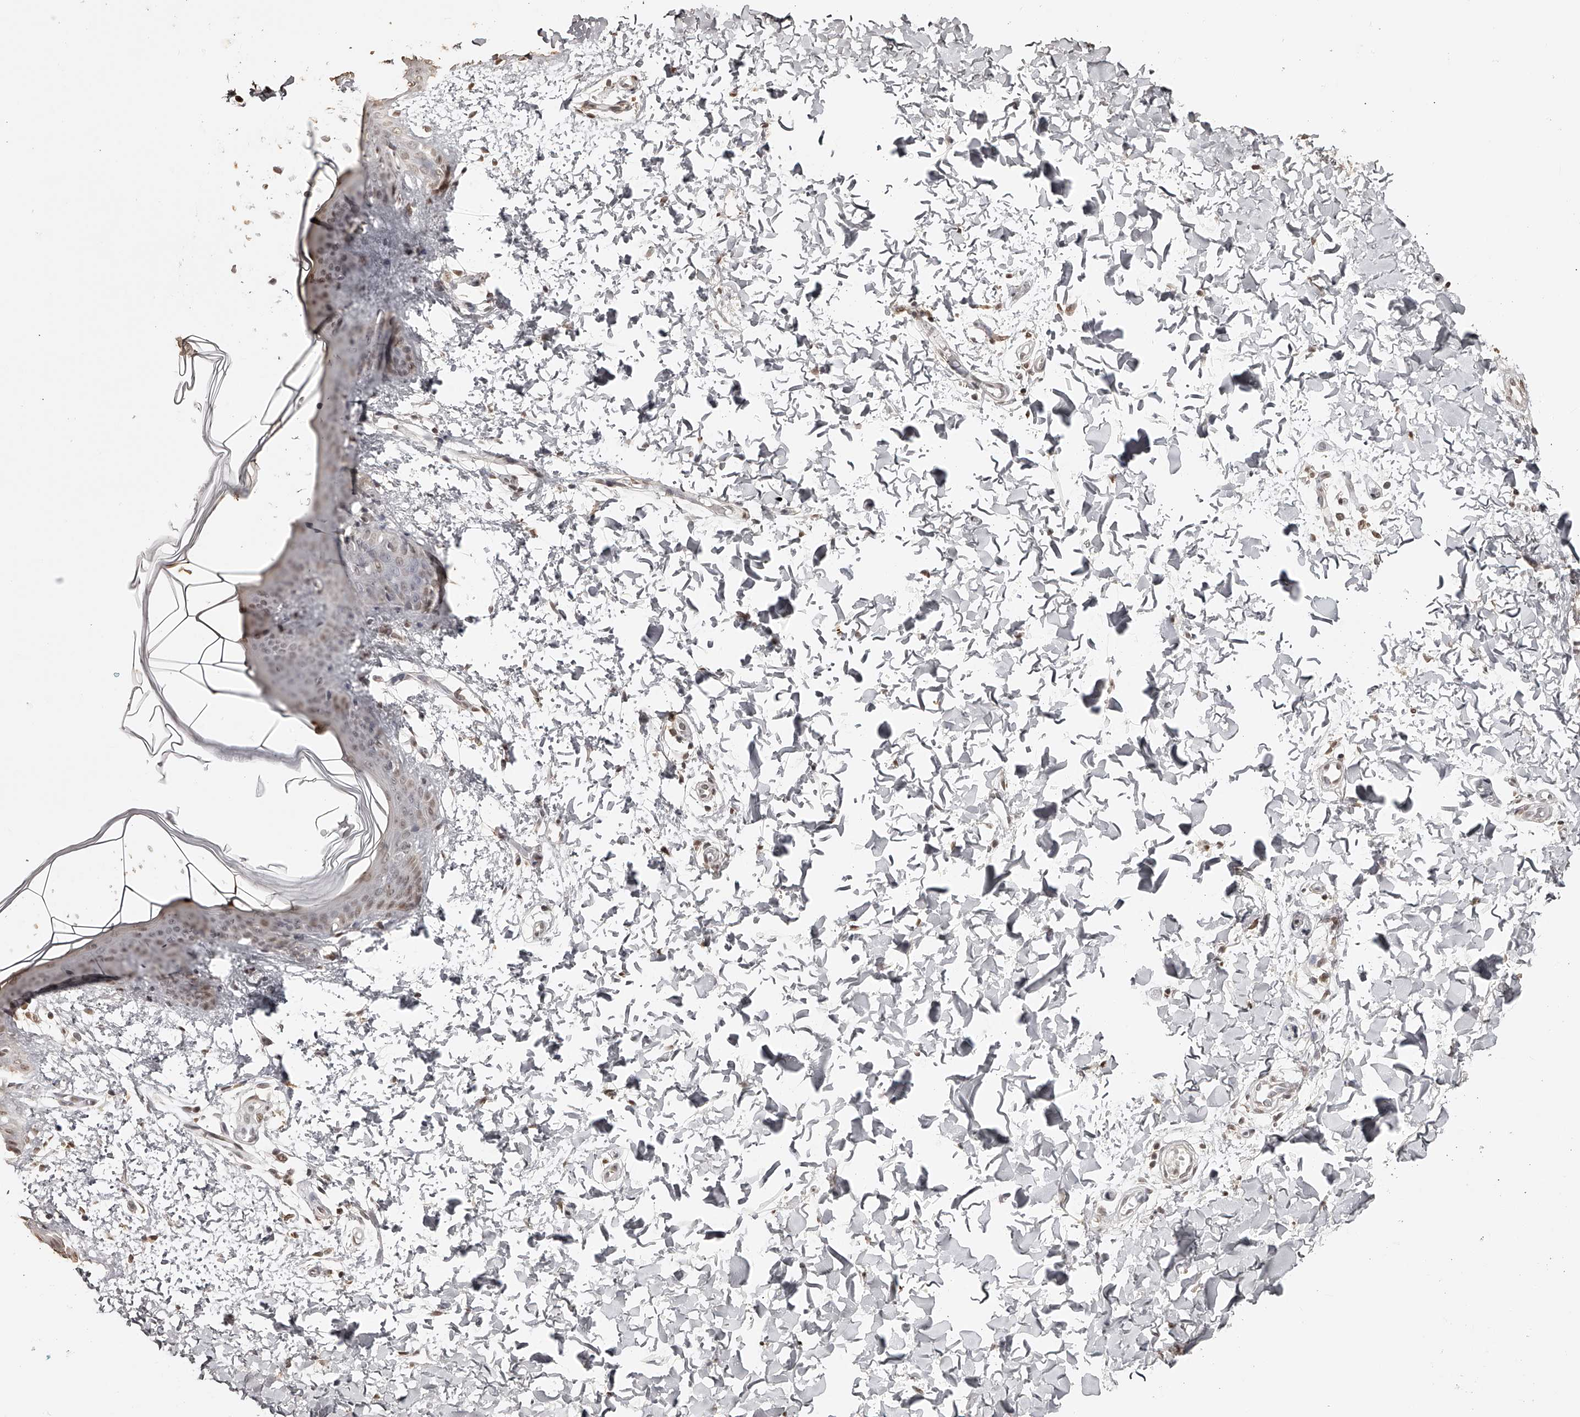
{"staining": {"intensity": "moderate", "quantity": ">75%", "location": "nuclear"}, "tissue": "skin", "cell_type": "Fibroblasts", "image_type": "normal", "snomed": [{"axis": "morphology", "description": "Normal tissue, NOS"}, {"axis": "topography", "description": "Skin"}], "caption": "Unremarkable skin exhibits moderate nuclear staining in approximately >75% of fibroblasts Using DAB (brown) and hematoxylin (blue) stains, captured at high magnification using brightfield microscopy..", "gene": "ZNF503", "patient": {"sex": "female", "age": 17}}